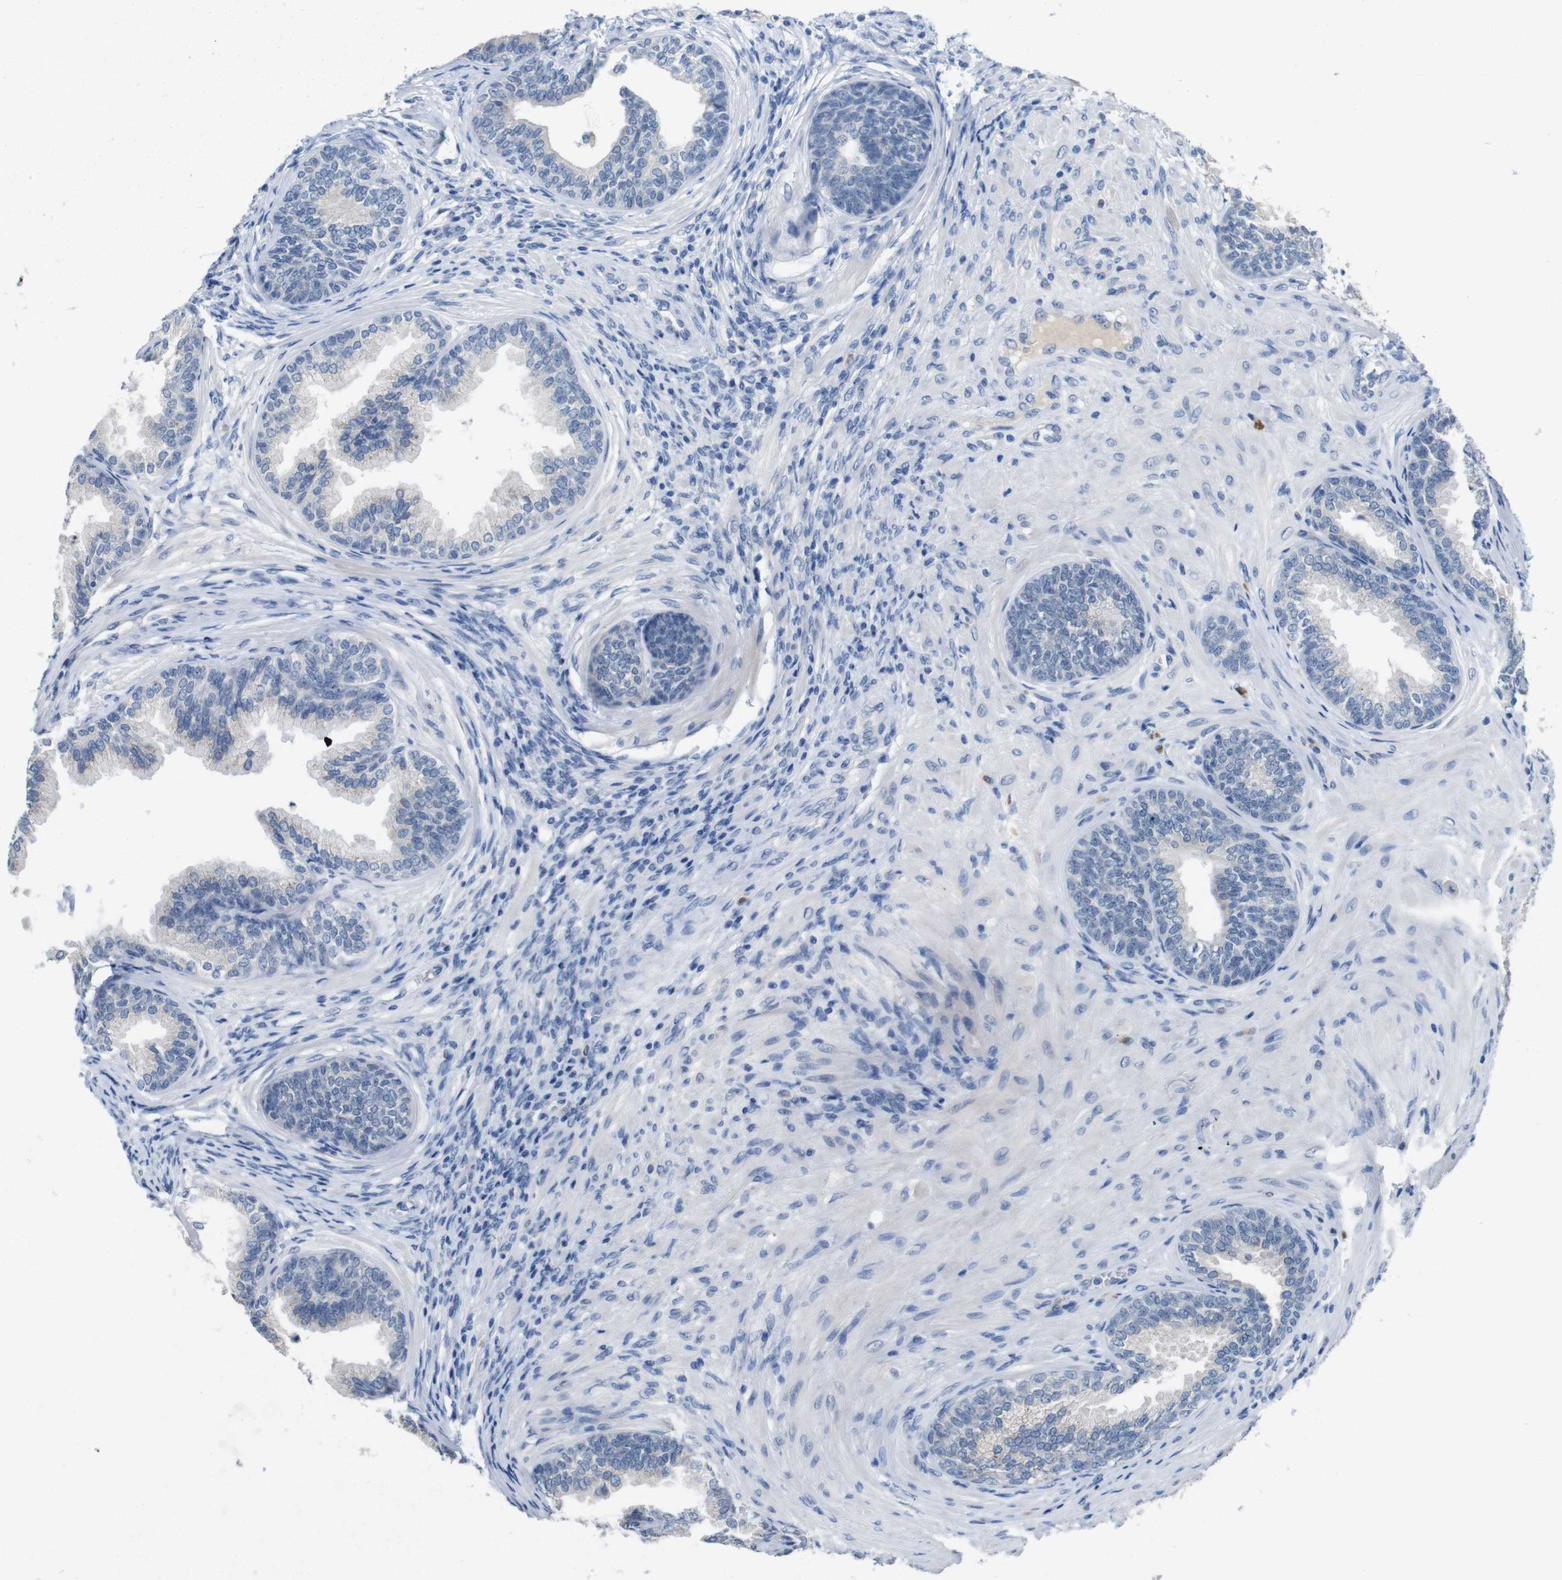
{"staining": {"intensity": "negative", "quantity": "none", "location": "none"}, "tissue": "prostate", "cell_type": "Glandular cells", "image_type": "normal", "snomed": [{"axis": "morphology", "description": "Normal tissue, NOS"}, {"axis": "topography", "description": "Prostate"}], "caption": "This is an immunohistochemistry (IHC) histopathology image of unremarkable prostate. There is no staining in glandular cells.", "gene": "SLC2A8", "patient": {"sex": "male", "age": 76}}